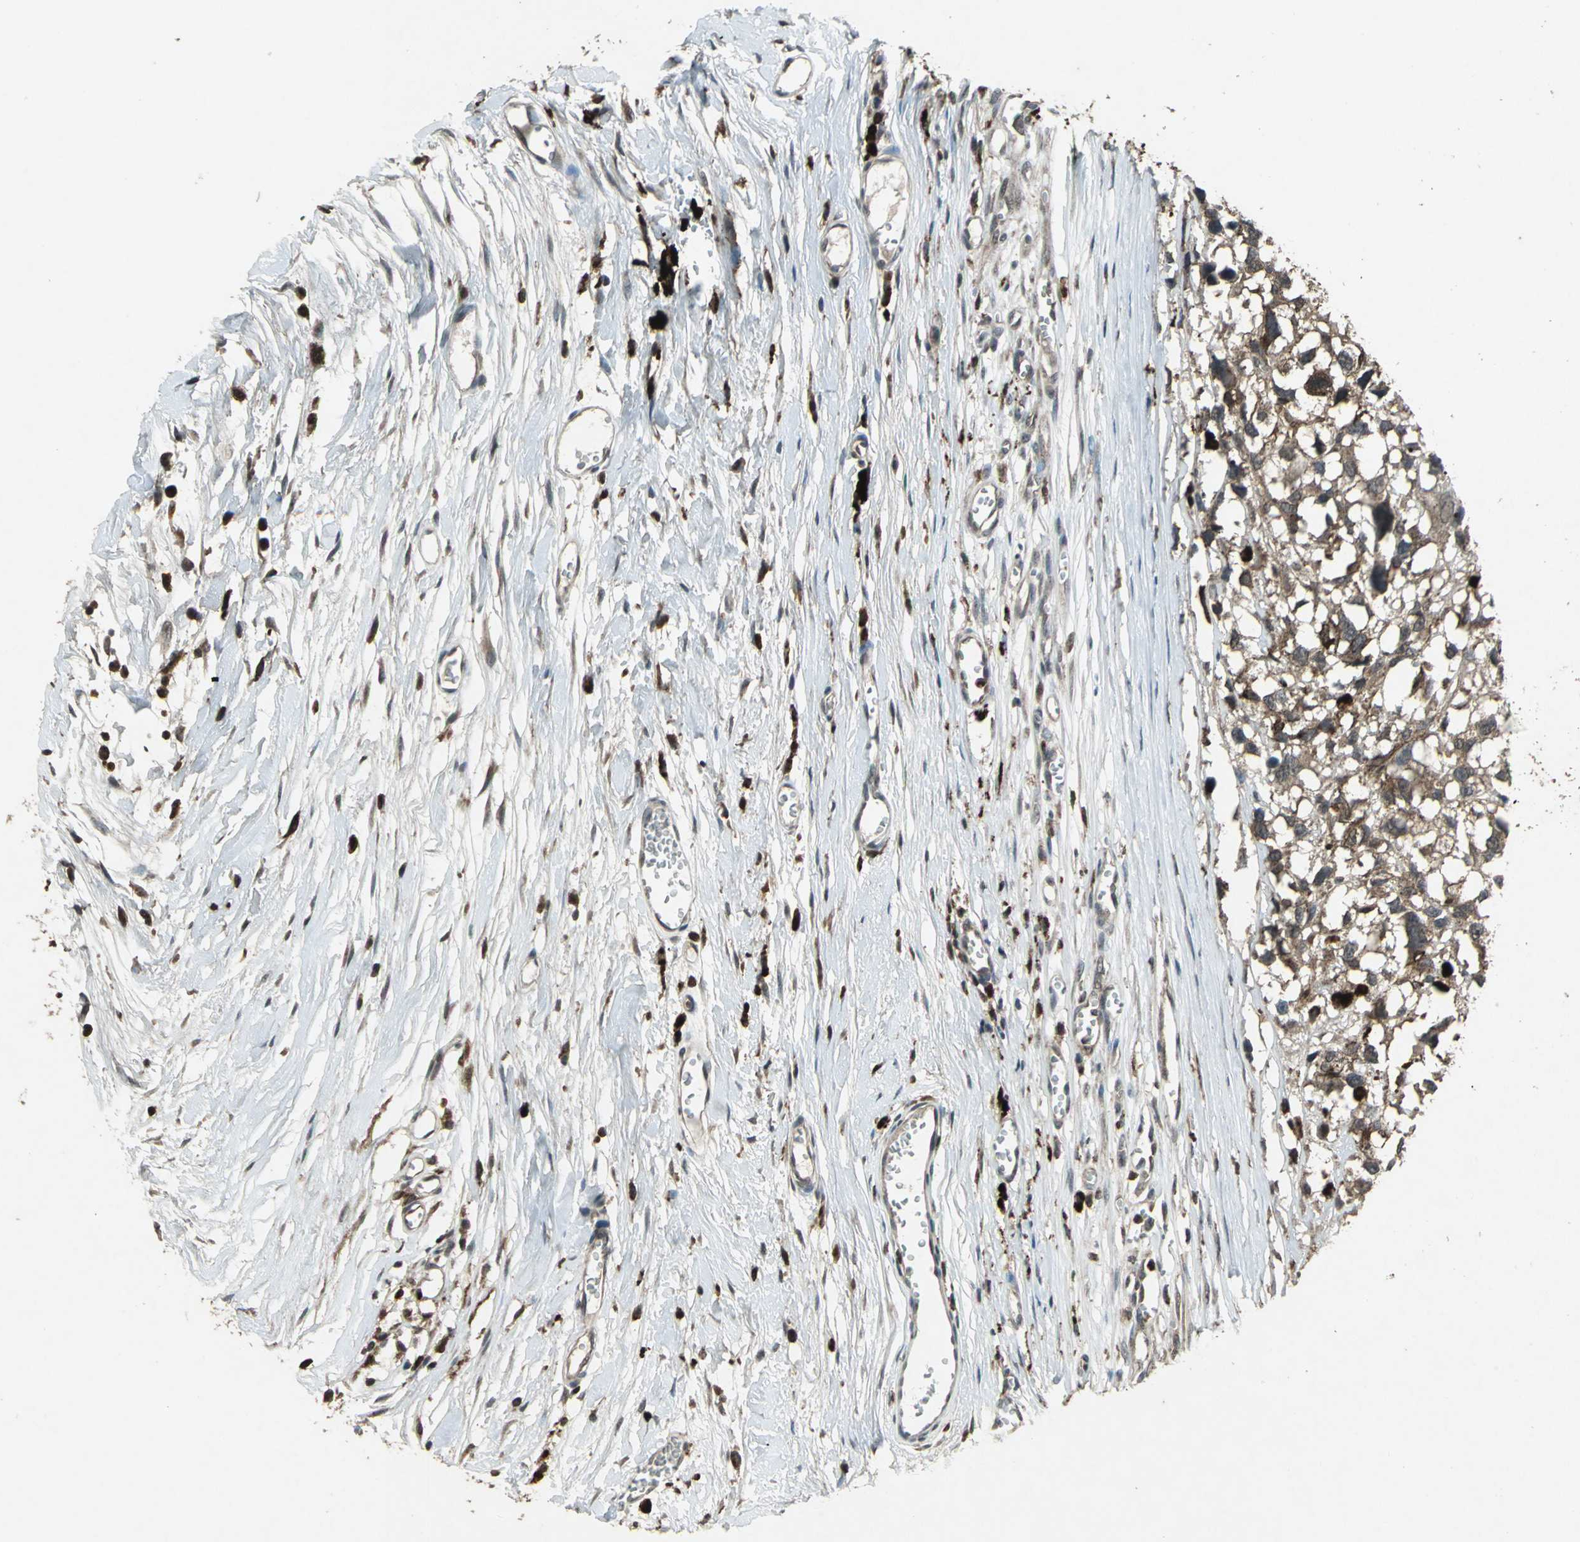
{"staining": {"intensity": "moderate", "quantity": "25%-75%", "location": "cytoplasmic/membranous"}, "tissue": "melanoma", "cell_type": "Tumor cells", "image_type": "cancer", "snomed": [{"axis": "morphology", "description": "Malignant melanoma, Metastatic site"}, {"axis": "topography", "description": "Lymph node"}], "caption": "Melanoma stained with a brown dye shows moderate cytoplasmic/membranous positive staining in approximately 25%-75% of tumor cells.", "gene": "PYCARD", "patient": {"sex": "male", "age": 59}}